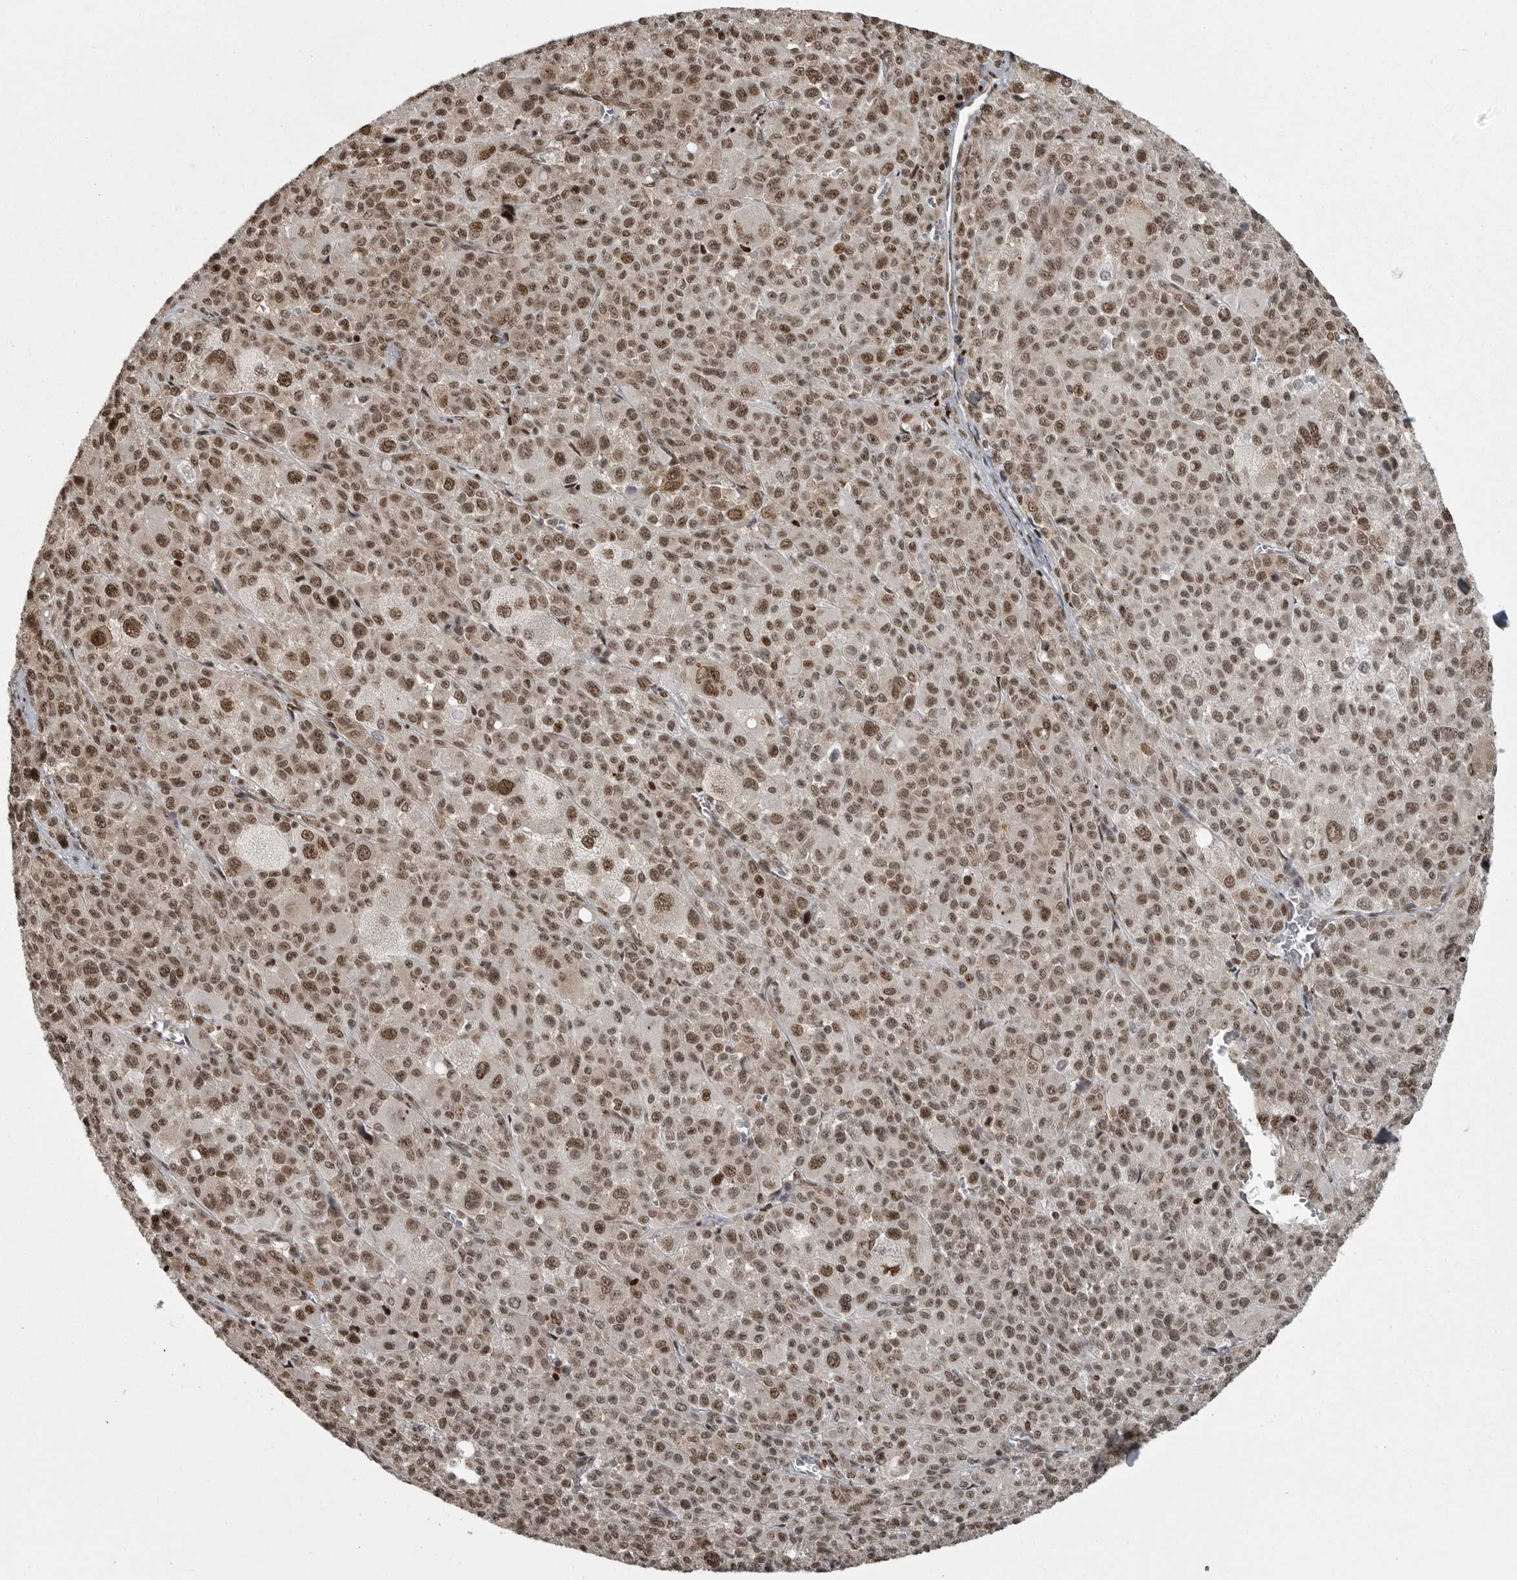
{"staining": {"intensity": "moderate", "quantity": ">75%", "location": "nuclear"}, "tissue": "melanoma", "cell_type": "Tumor cells", "image_type": "cancer", "snomed": [{"axis": "morphology", "description": "Malignant melanoma, Metastatic site"}, {"axis": "topography", "description": "Skin"}], "caption": "IHC of melanoma displays medium levels of moderate nuclear positivity in approximately >75% of tumor cells. The staining was performed using DAB (3,3'-diaminobenzidine), with brown indicating positive protein expression. Nuclei are stained blue with hematoxylin.", "gene": "YAF2", "patient": {"sex": "female", "age": 74}}